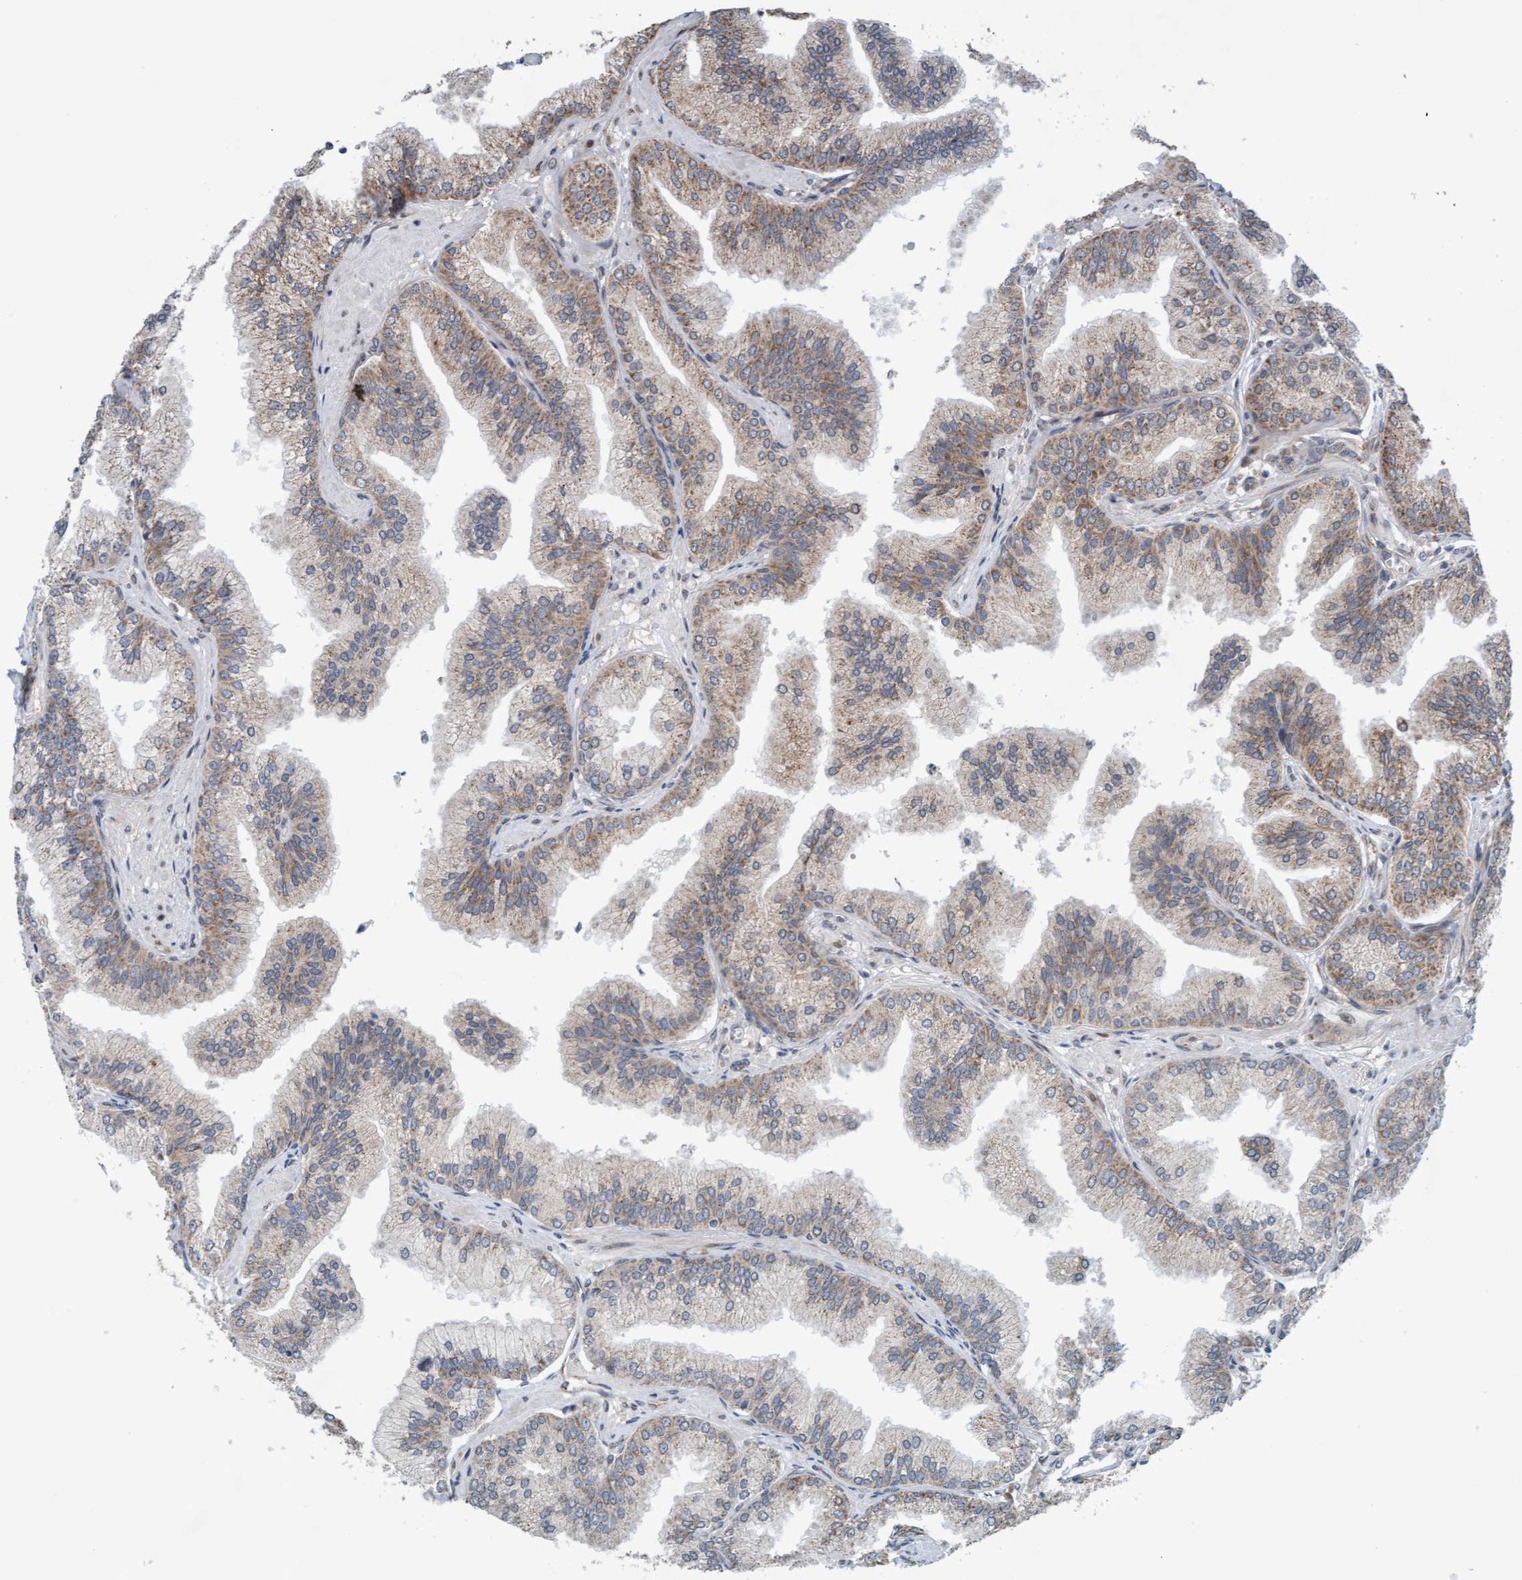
{"staining": {"intensity": "moderate", "quantity": ">75%", "location": "cytoplasmic/membranous"}, "tissue": "prostate cancer", "cell_type": "Tumor cells", "image_type": "cancer", "snomed": [{"axis": "morphology", "description": "Adenocarcinoma, Low grade"}, {"axis": "topography", "description": "Prostate"}], "caption": "Immunohistochemistry (DAB) staining of human prostate adenocarcinoma (low-grade) reveals moderate cytoplasmic/membranous protein positivity in approximately >75% of tumor cells.", "gene": "ZNF566", "patient": {"sex": "male", "age": 52}}